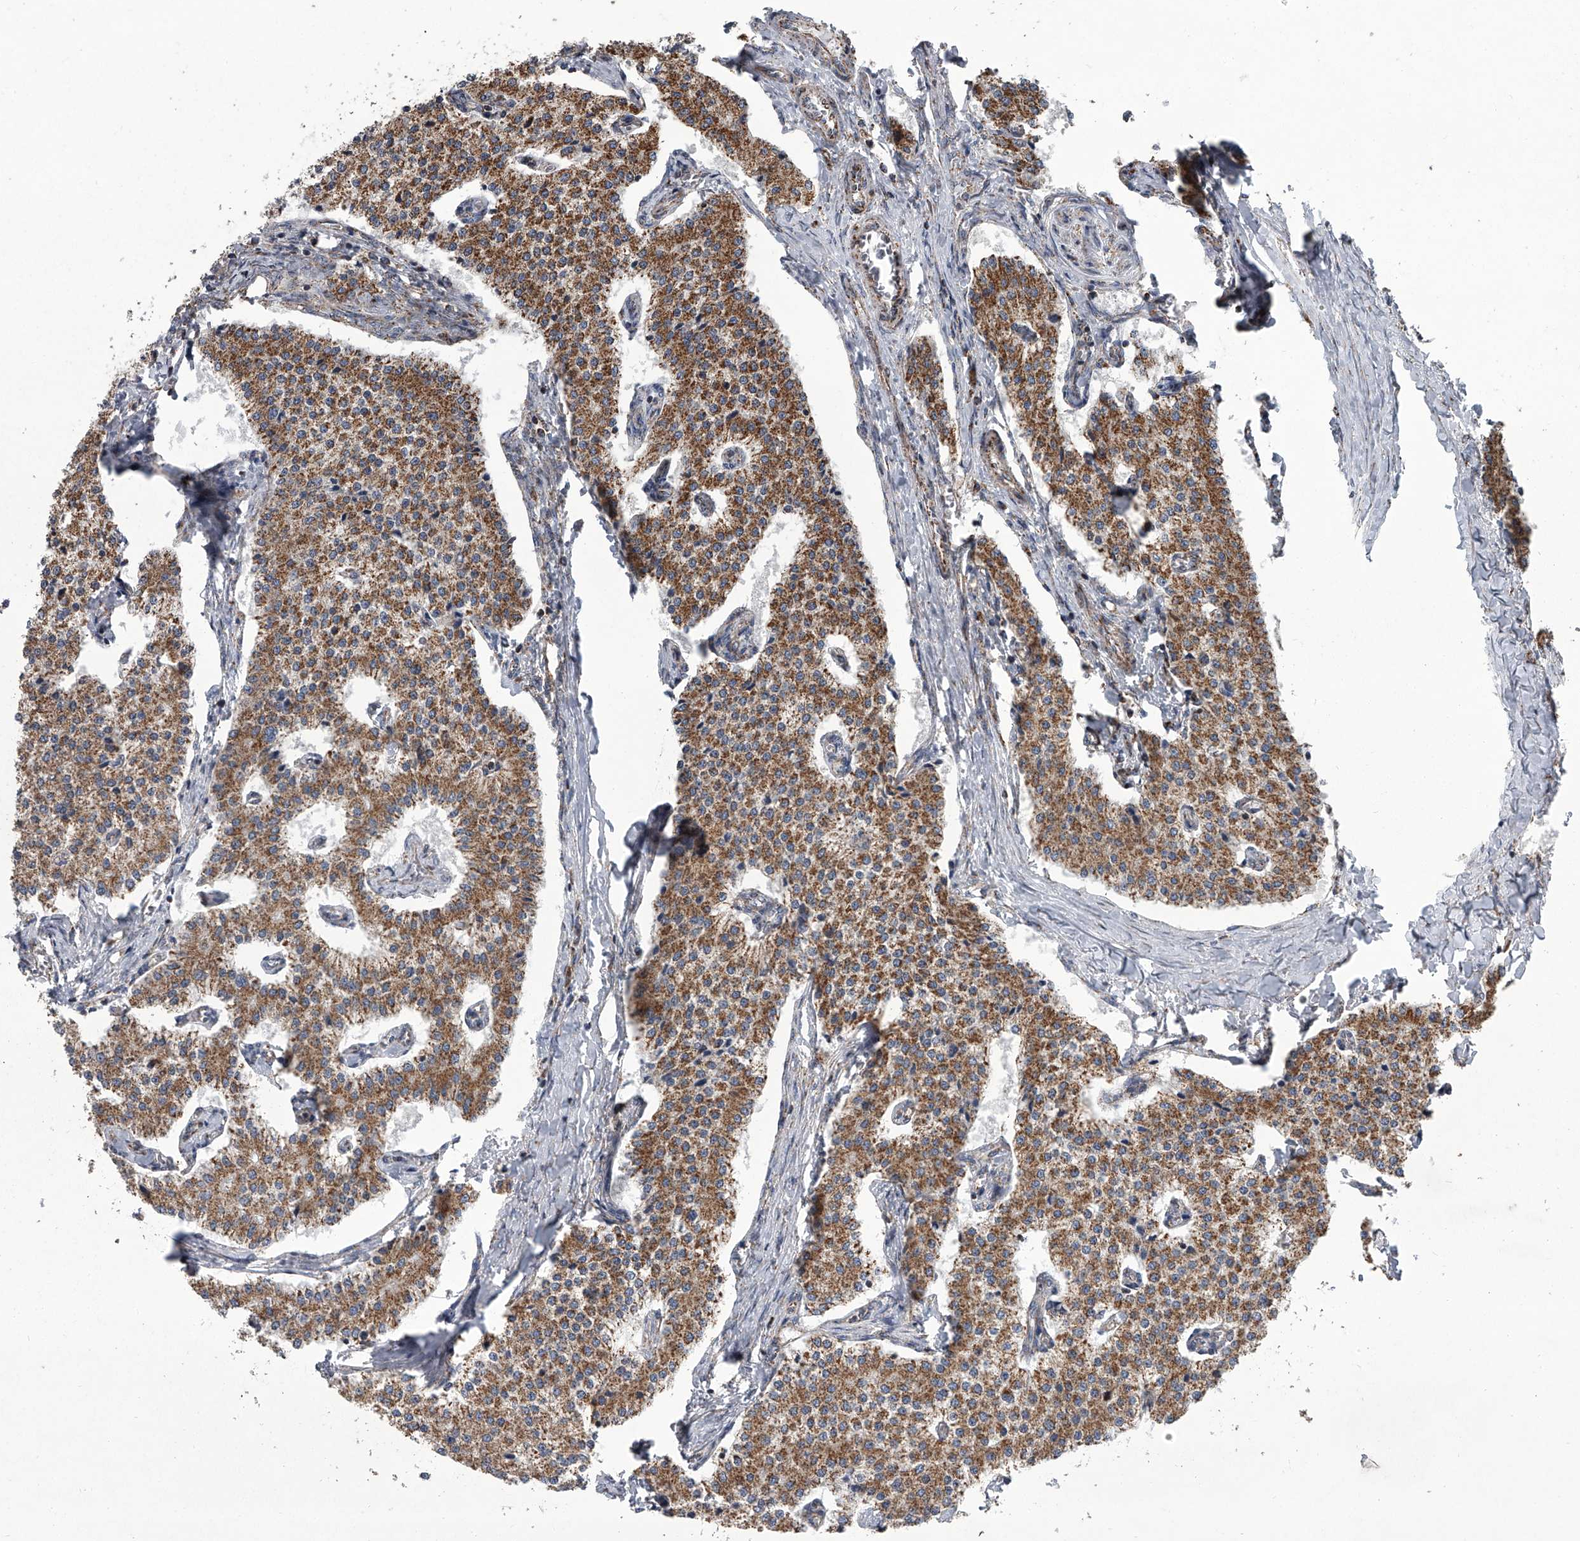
{"staining": {"intensity": "moderate", "quantity": ">75%", "location": "cytoplasmic/membranous"}, "tissue": "carcinoid", "cell_type": "Tumor cells", "image_type": "cancer", "snomed": [{"axis": "morphology", "description": "Carcinoid, malignant, NOS"}, {"axis": "topography", "description": "Colon"}], "caption": "Protein analysis of carcinoid (malignant) tissue exhibits moderate cytoplasmic/membranous positivity in approximately >75% of tumor cells.", "gene": "ZC3H15", "patient": {"sex": "female", "age": 52}}